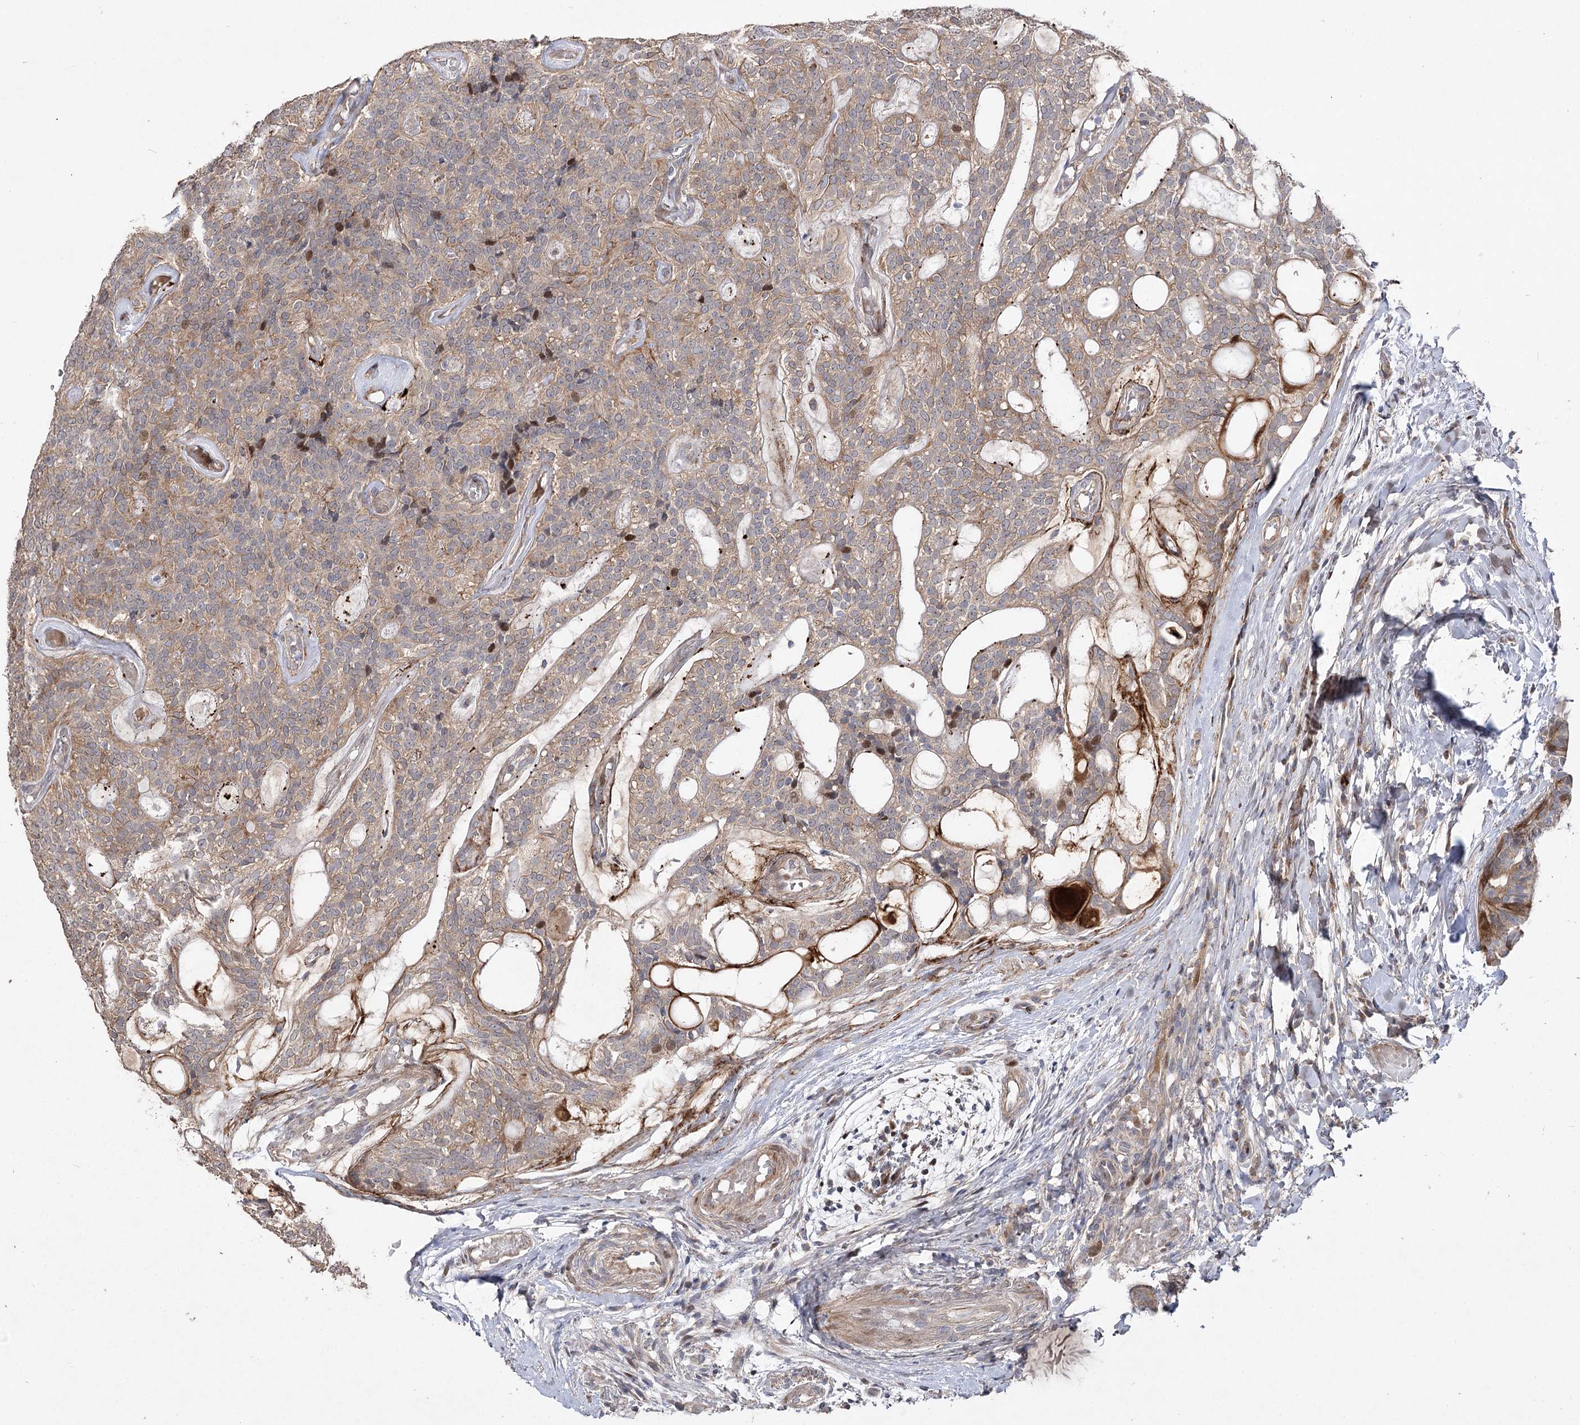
{"staining": {"intensity": "weak", "quantity": ">75%", "location": "cytoplasmic/membranous"}, "tissue": "head and neck cancer", "cell_type": "Tumor cells", "image_type": "cancer", "snomed": [{"axis": "morphology", "description": "Adenocarcinoma, NOS"}, {"axis": "topography", "description": "Head-Neck"}], "caption": "Head and neck cancer (adenocarcinoma) stained for a protein (brown) demonstrates weak cytoplasmic/membranous positive staining in about >75% of tumor cells.", "gene": "OBSL1", "patient": {"sex": "male", "age": 66}}